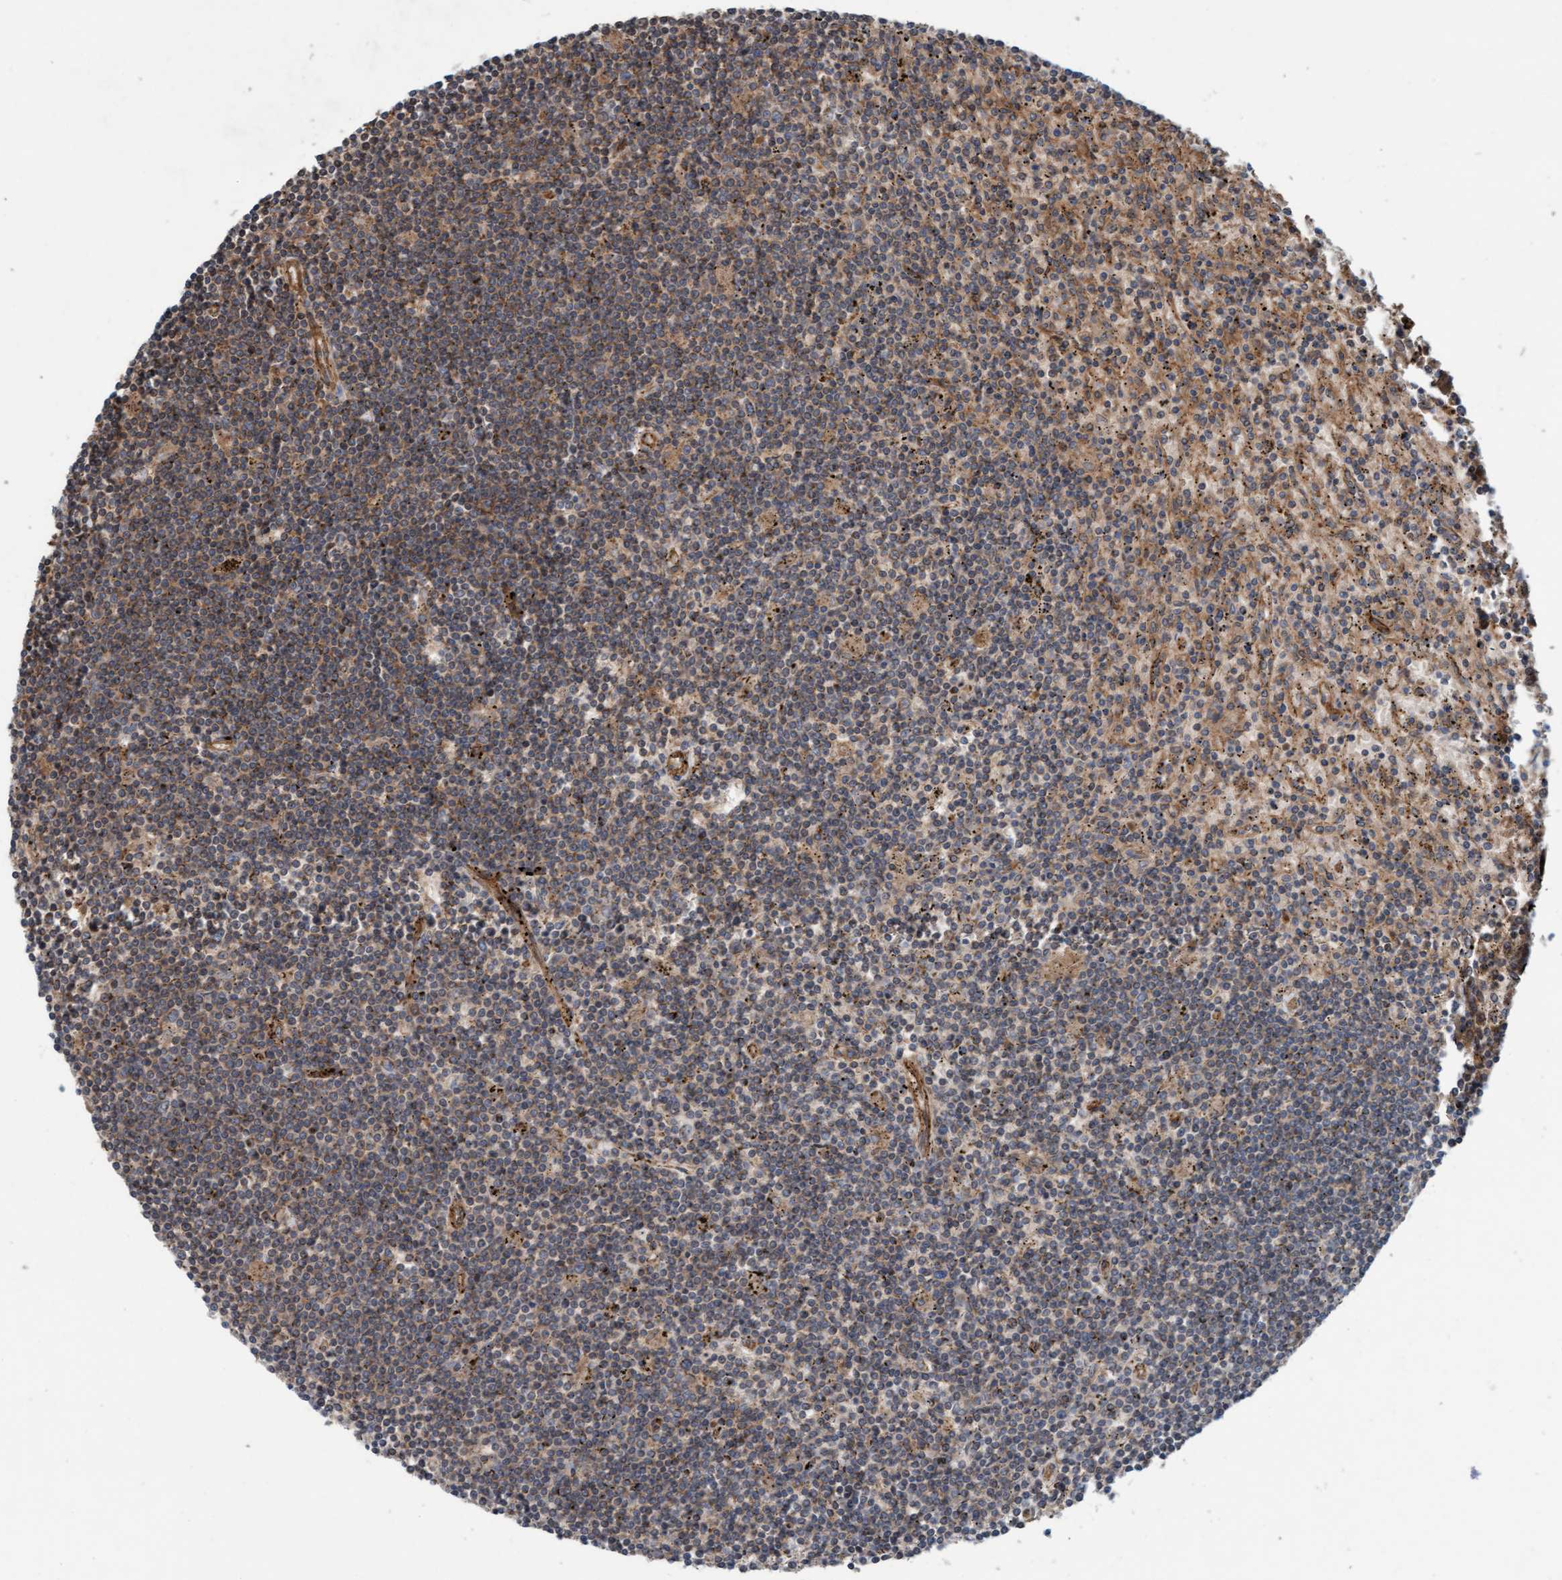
{"staining": {"intensity": "weak", "quantity": ">75%", "location": "cytoplasmic/membranous"}, "tissue": "lymphoma", "cell_type": "Tumor cells", "image_type": "cancer", "snomed": [{"axis": "morphology", "description": "Malignant lymphoma, non-Hodgkin's type, Low grade"}, {"axis": "topography", "description": "Spleen"}], "caption": "Protein analysis of low-grade malignant lymphoma, non-Hodgkin's type tissue displays weak cytoplasmic/membranous staining in approximately >75% of tumor cells.", "gene": "ERAL1", "patient": {"sex": "male", "age": 76}}